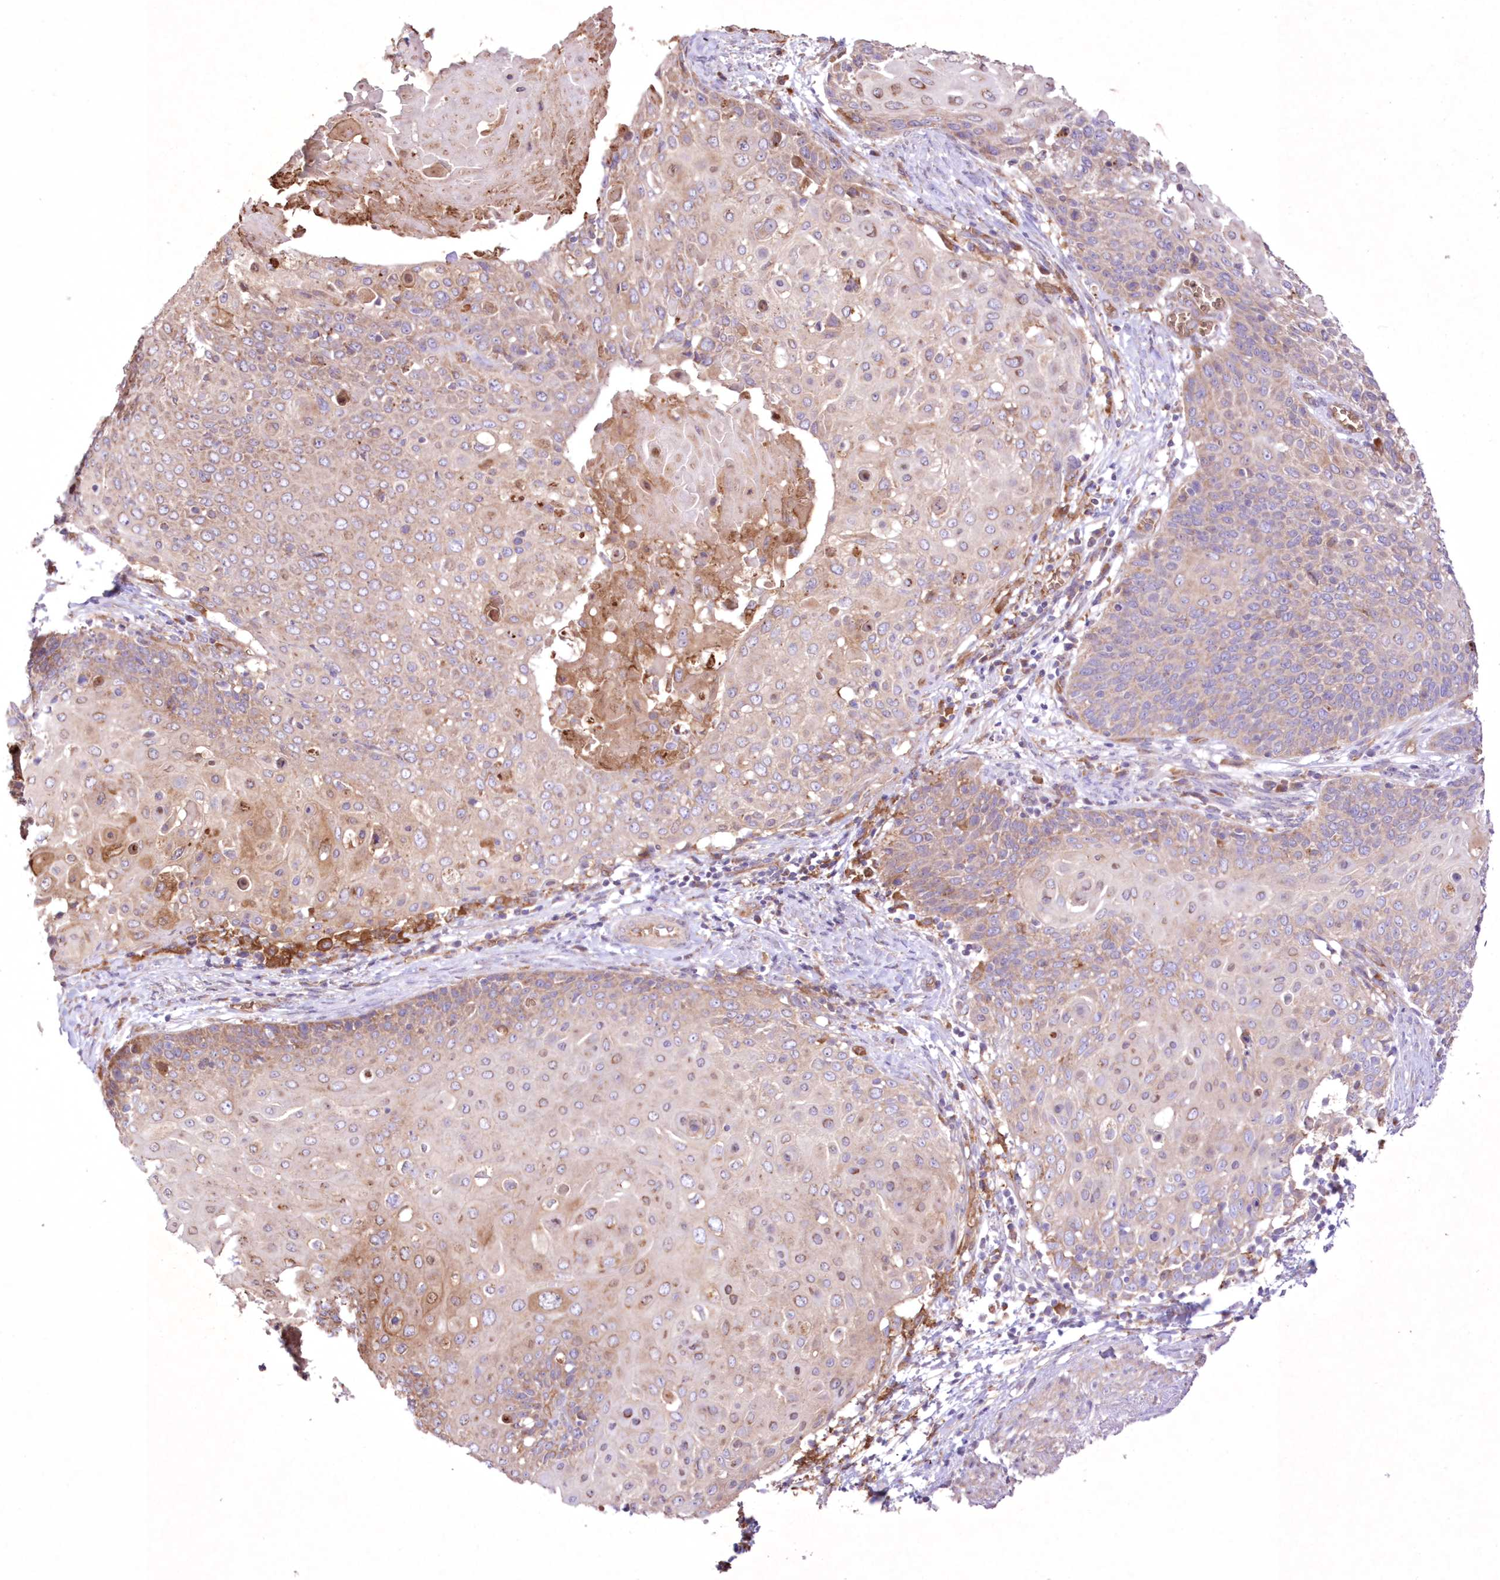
{"staining": {"intensity": "weak", "quantity": "25%-75%", "location": "cytoplasmic/membranous"}, "tissue": "cervical cancer", "cell_type": "Tumor cells", "image_type": "cancer", "snomed": [{"axis": "morphology", "description": "Squamous cell carcinoma, NOS"}, {"axis": "topography", "description": "Cervix"}], "caption": "Weak cytoplasmic/membranous staining is present in approximately 25%-75% of tumor cells in cervical cancer.", "gene": "FCHO2", "patient": {"sex": "female", "age": 39}}